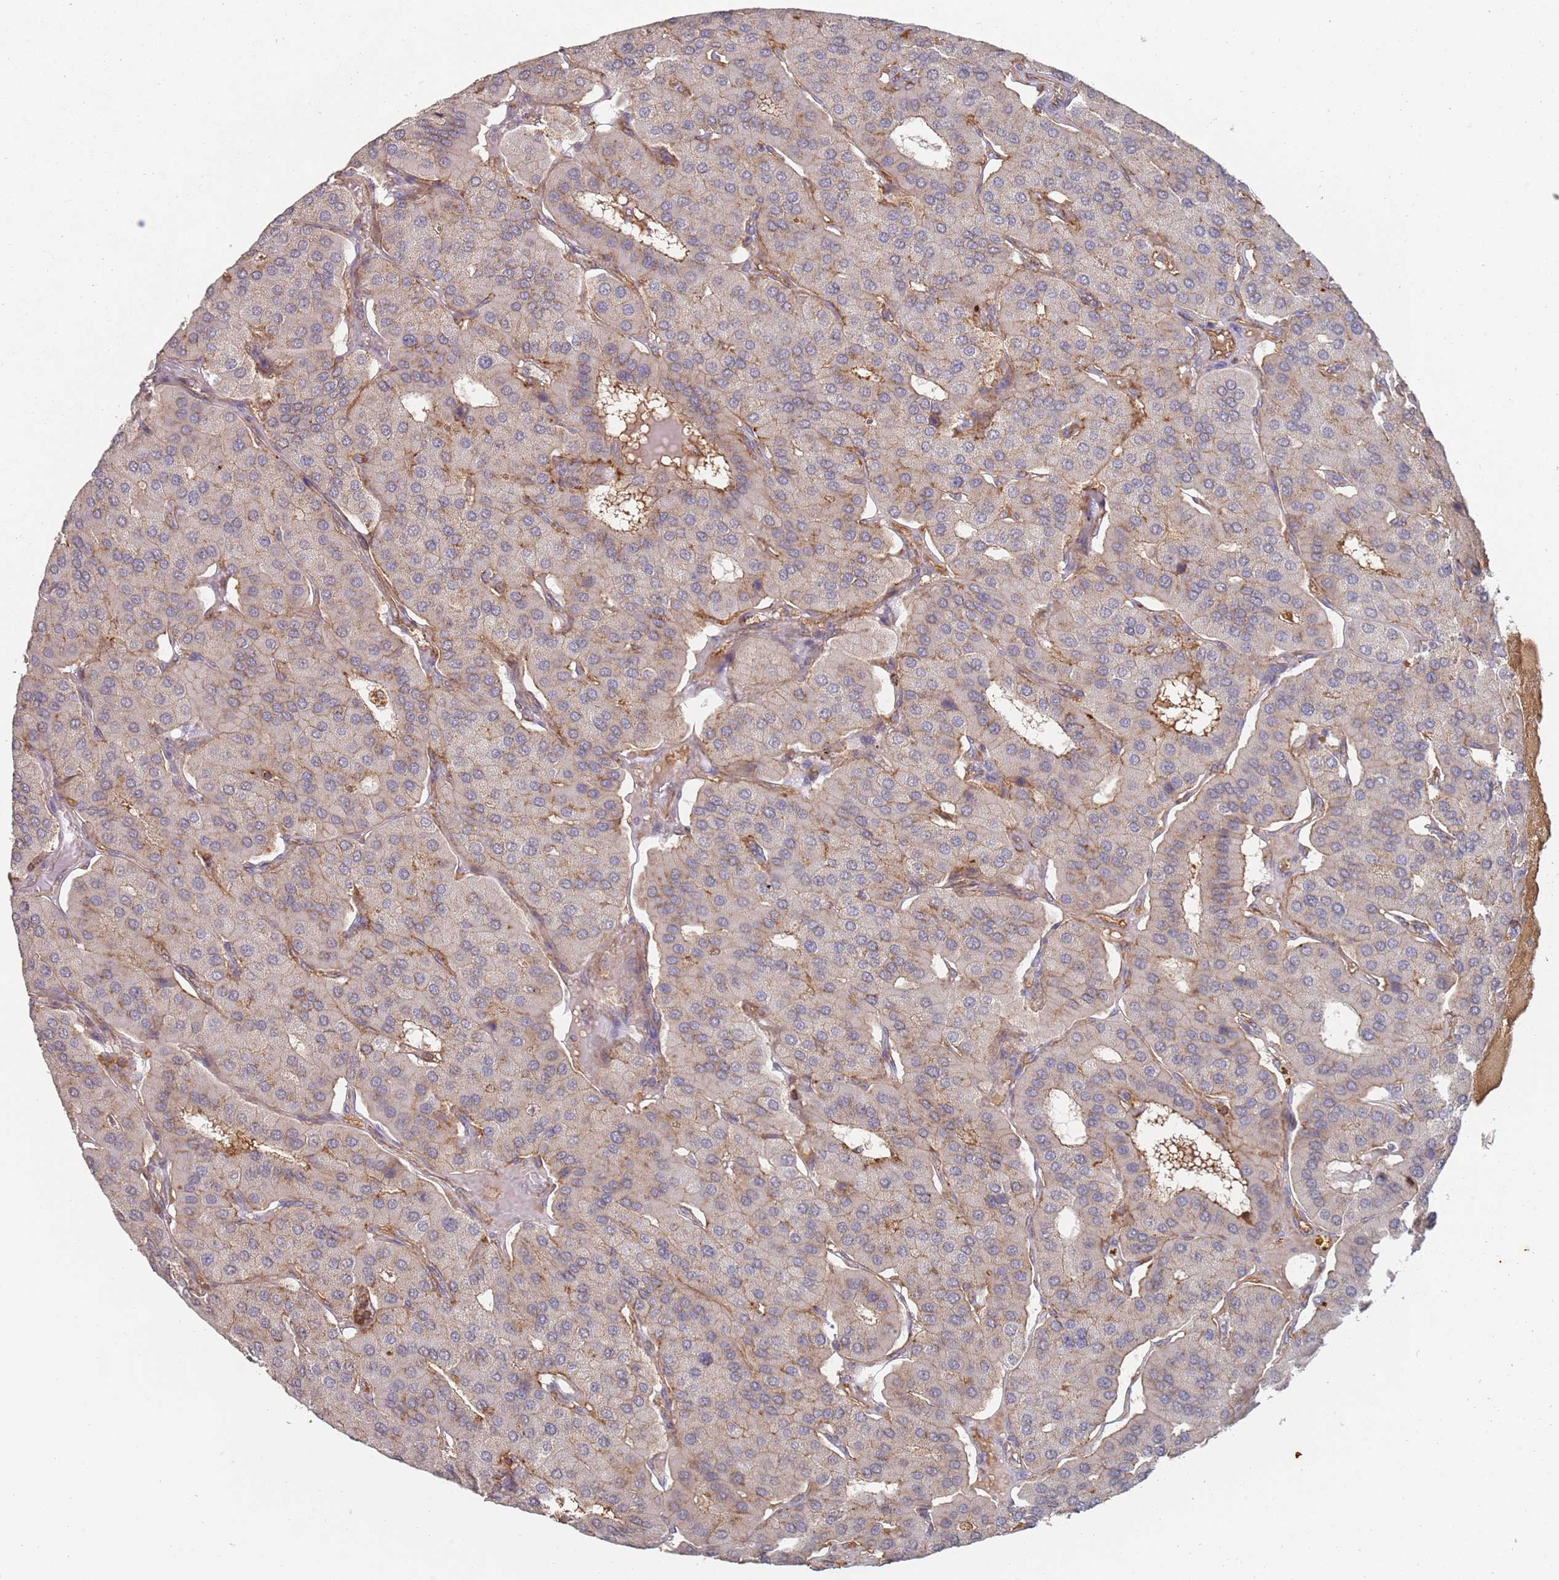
{"staining": {"intensity": "weak", "quantity": "<25%", "location": "cytoplasmic/membranous"}, "tissue": "parathyroid gland", "cell_type": "Glandular cells", "image_type": "normal", "snomed": [{"axis": "morphology", "description": "Normal tissue, NOS"}, {"axis": "morphology", "description": "Adenoma, NOS"}, {"axis": "topography", "description": "Parathyroid gland"}], "caption": "The photomicrograph displays no staining of glandular cells in unremarkable parathyroid gland.", "gene": "ABCB6", "patient": {"sex": "female", "age": 86}}